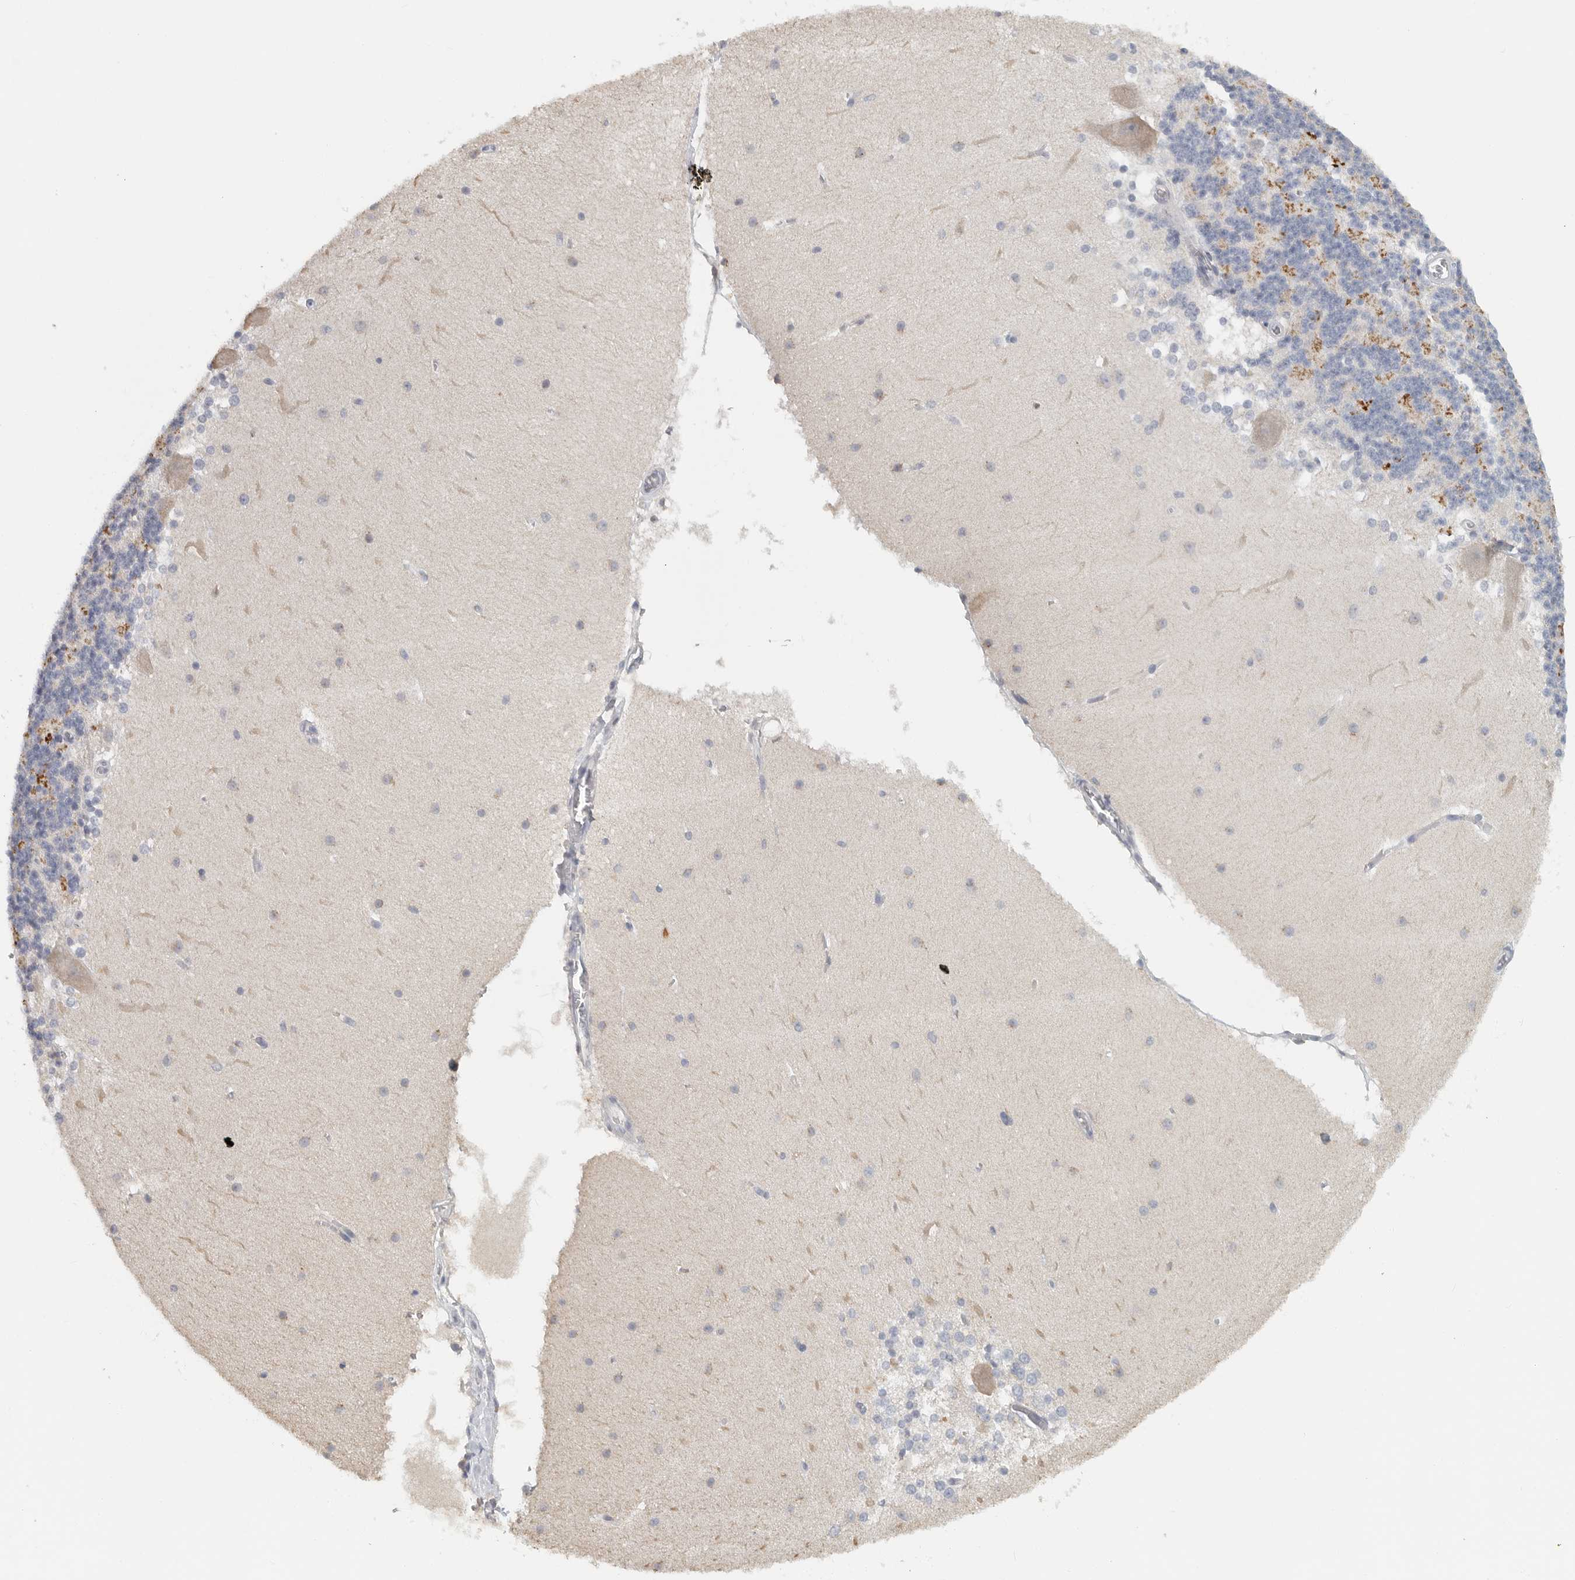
{"staining": {"intensity": "negative", "quantity": "none", "location": "none"}, "tissue": "cerebellum", "cell_type": "Cells in granular layer", "image_type": "normal", "snomed": [{"axis": "morphology", "description": "Normal tissue, NOS"}, {"axis": "topography", "description": "Cerebellum"}], "caption": "IHC micrograph of unremarkable cerebellum: cerebellum stained with DAB (3,3'-diaminobenzidine) exhibits no significant protein staining in cells in granular layer. The staining was performed using DAB to visualize the protein expression in brown, while the nuclei were stained in blue with hematoxylin (Magnification: 20x).", "gene": "PAM", "patient": {"sex": "female", "age": 19}}